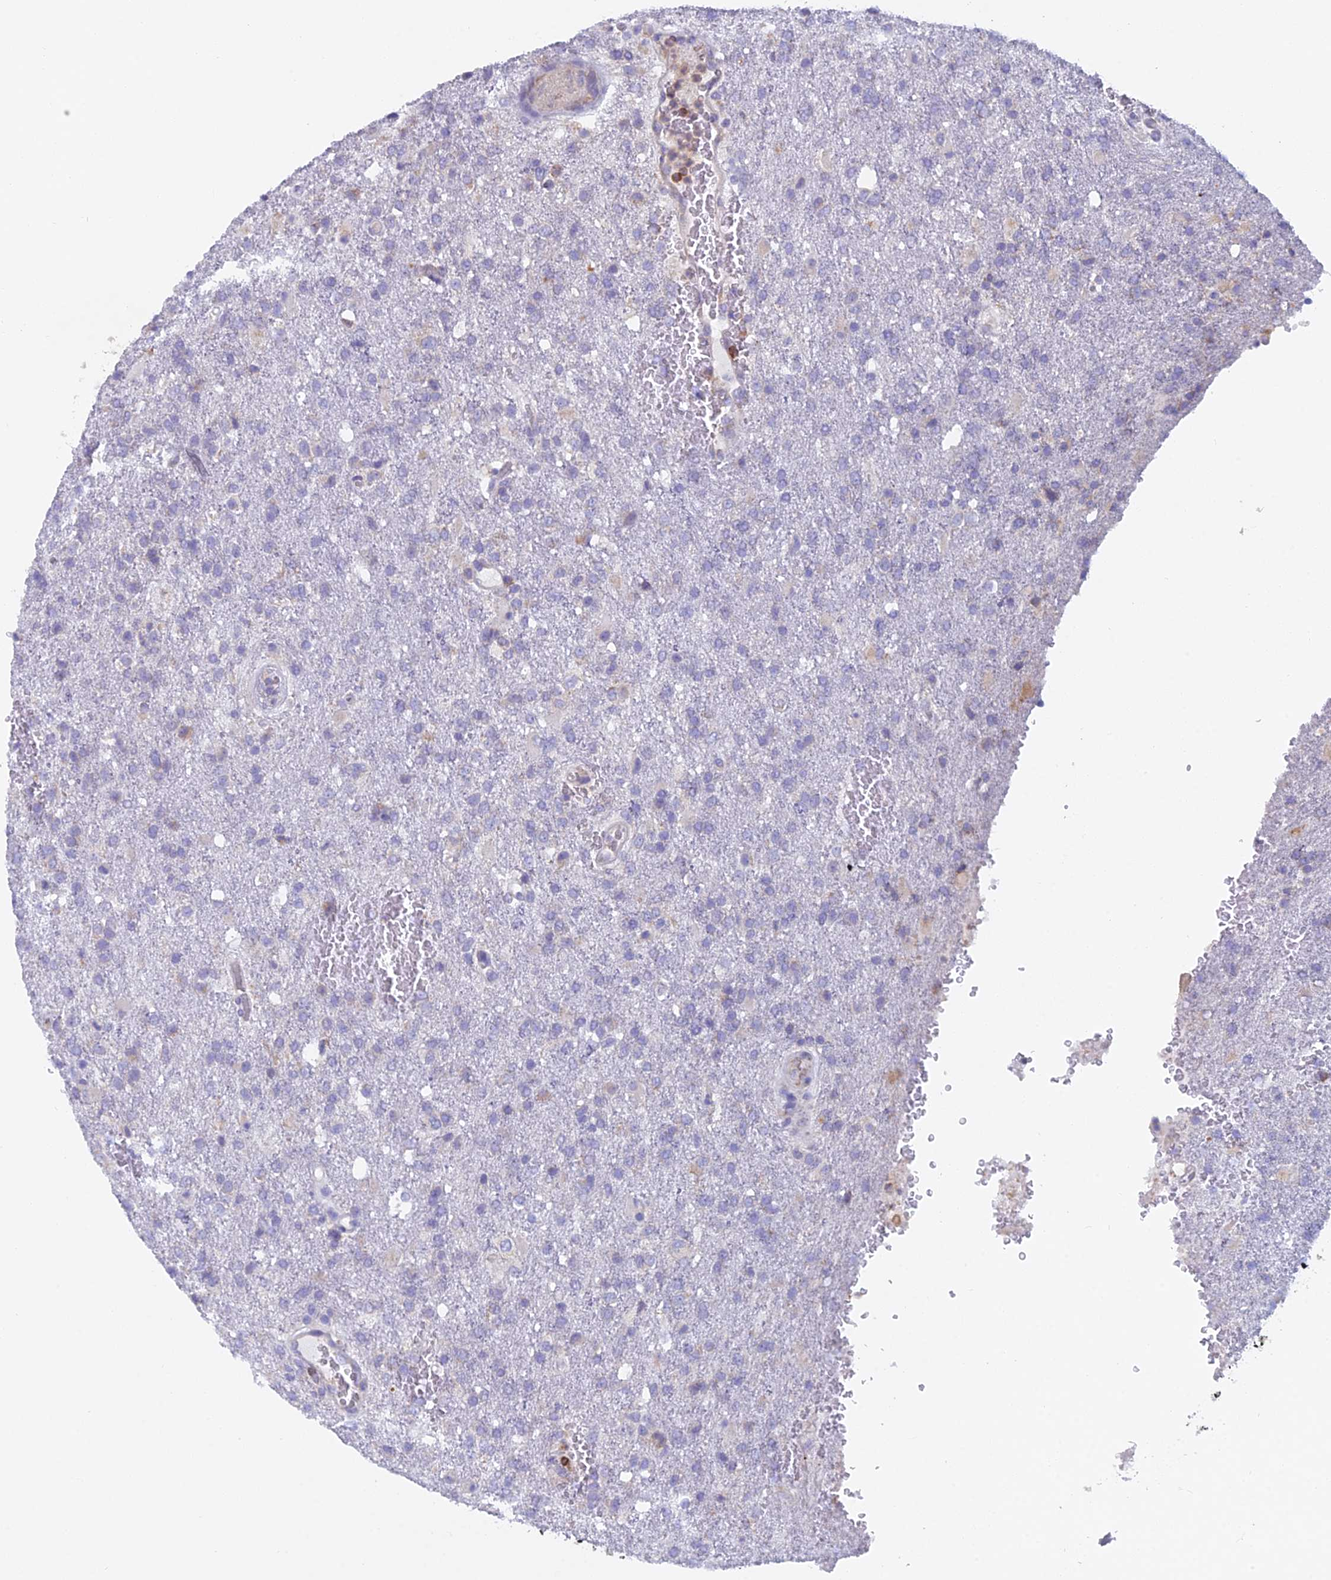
{"staining": {"intensity": "negative", "quantity": "none", "location": "none"}, "tissue": "glioma", "cell_type": "Tumor cells", "image_type": "cancer", "snomed": [{"axis": "morphology", "description": "Glioma, malignant, High grade"}, {"axis": "topography", "description": "Brain"}], "caption": "High power microscopy image of an immunohistochemistry (IHC) histopathology image of malignant glioma (high-grade), revealing no significant positivity in tumor cells.", "gene": "ABI3BP", "patient": {"sex": "female", "age": 74}}